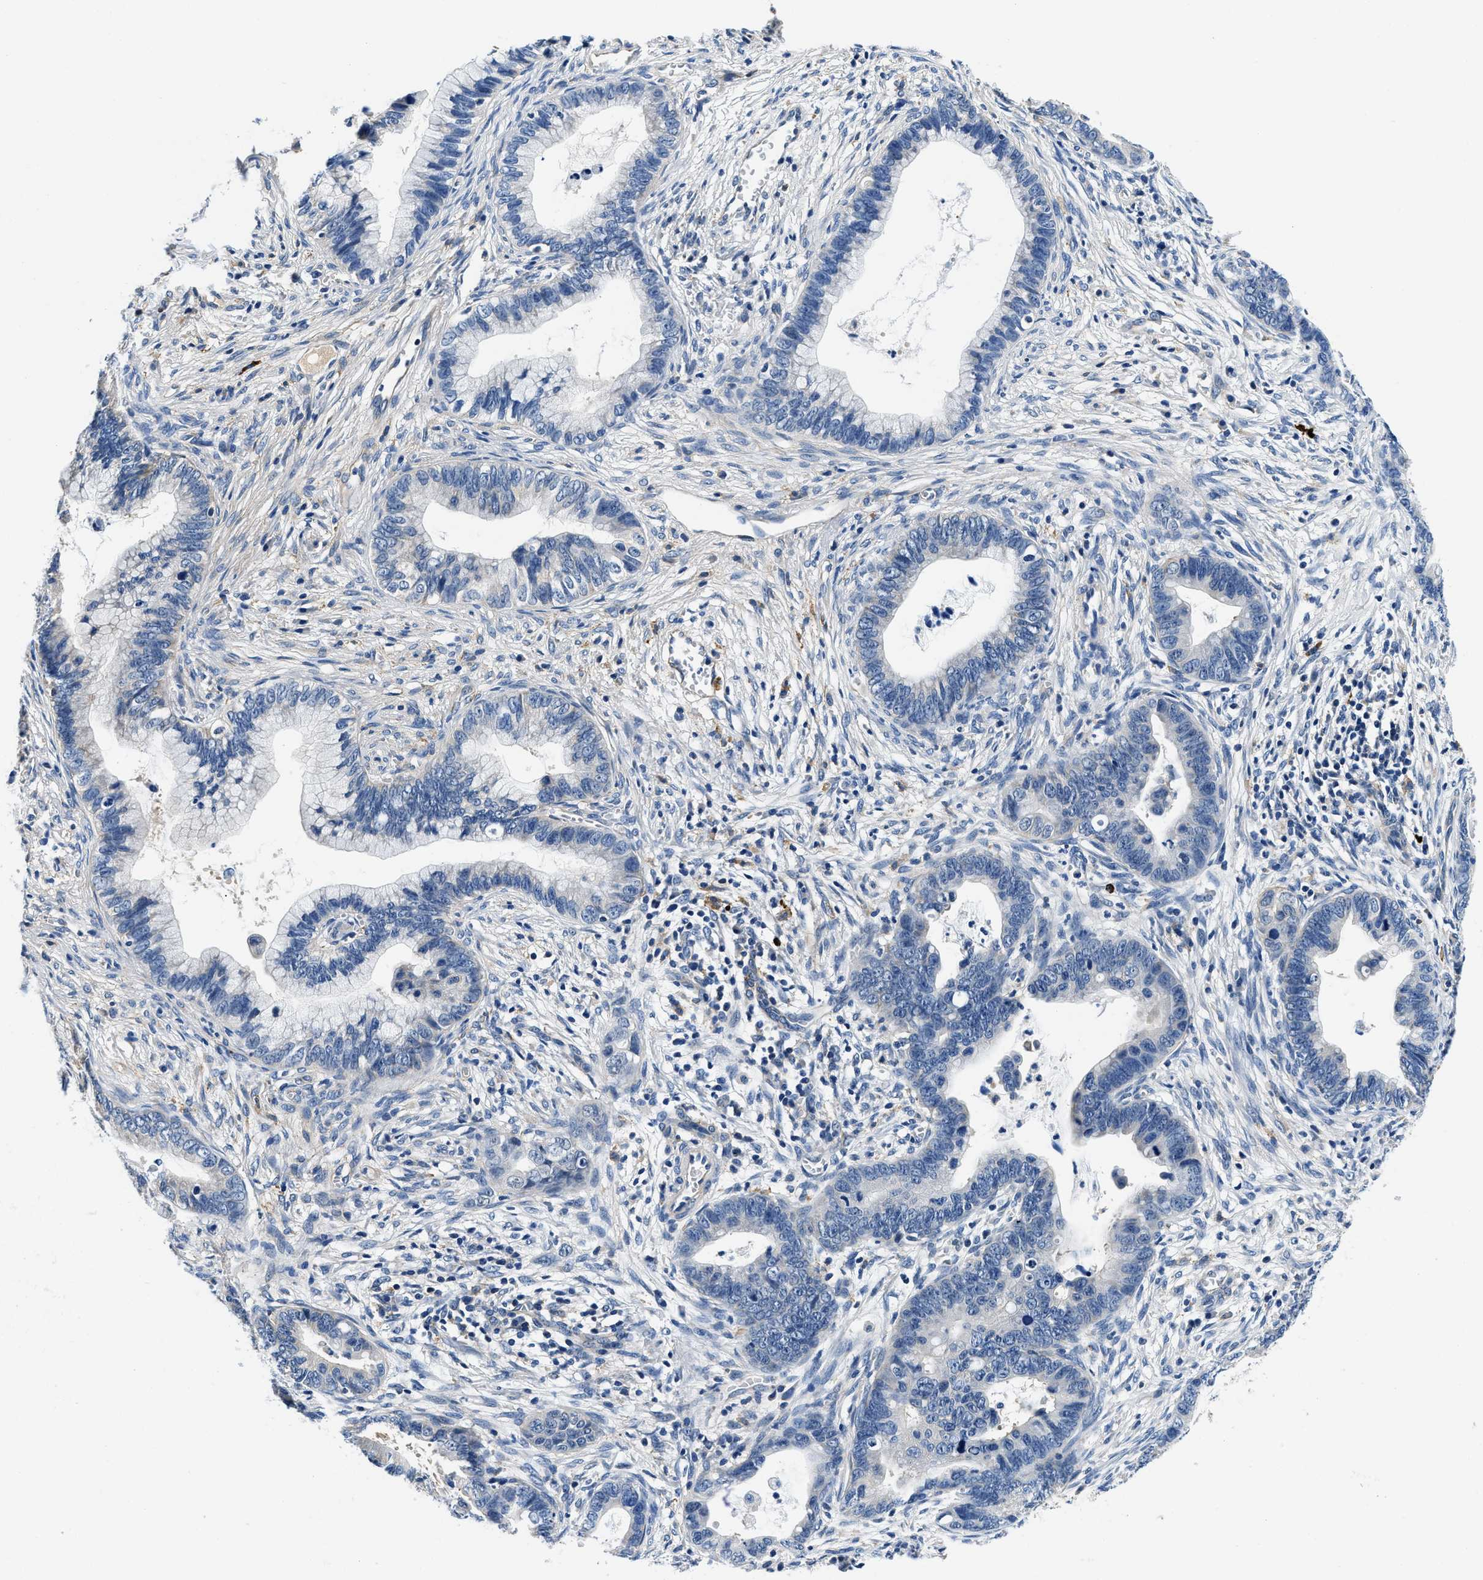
{"staining": {"intensity": "negative", "quantity": "none", "location": "none"}, "tissue": "cervical cancer", "cell_type": "Tumor cells", "image_type": "cancer", "snomed": [{"axis": "morphology", "description": "Adenocarcinoma, NOS"}, {"axis": "topography", "description": "Cervix"}], "caption": "IHC image of cervical adenocarcinoma stained for a protein (brown), which shows no expression in tumor cells.", "gene": "ZFAND3", "patient": {"sex": "female", "age": 44}}